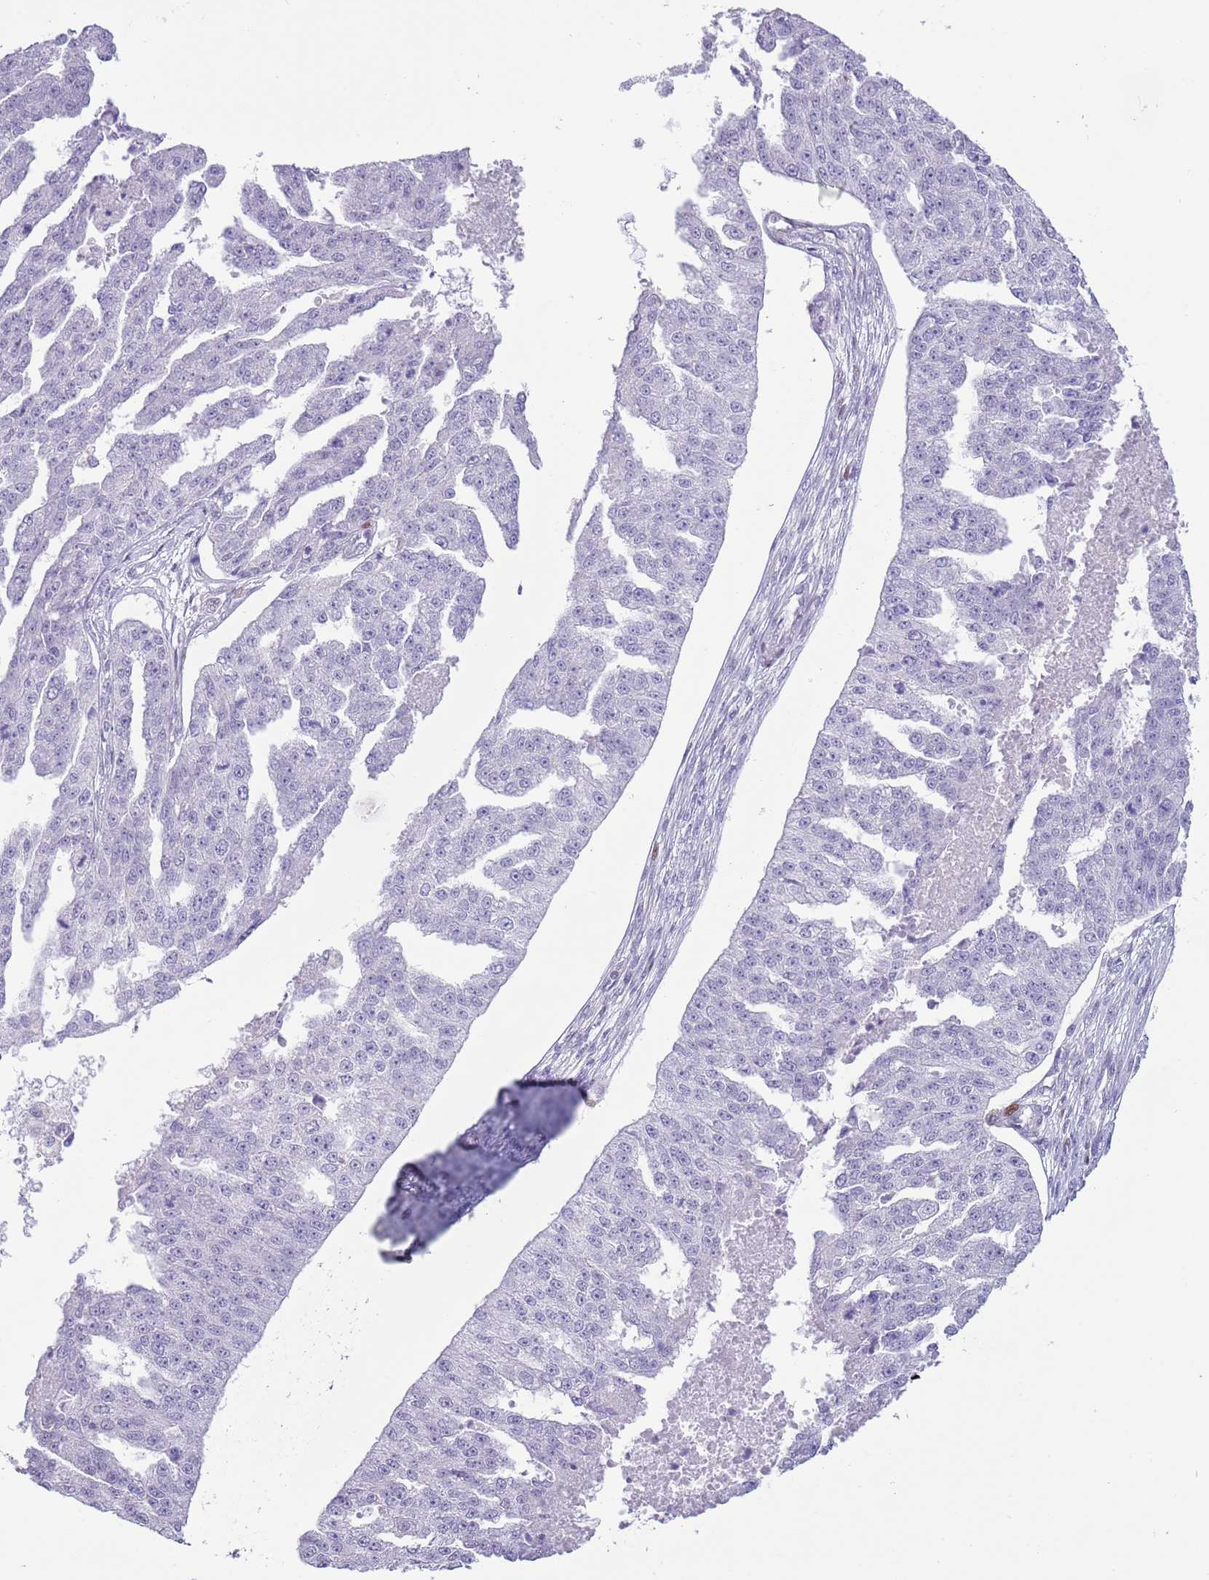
{"staining": {"intensity": "negative", "quantity": "none", "location": "none"}, "tissue": "ovarian cancer", "cell_type": "Tumor cells", "image_type": "cancer", "snomed": [{"axis": "morphology", "description": "Cystadenocarcinoma, serous, NOS"}, {"axis": "topography", "description": "Ovary"}], "caption": "This is an immunohistochemistry (IHC) image of ovarian cancer. There is no positivity in tumor cells.", "gene": "ANO8", "patient": {"sex": "female", "age": 58}}